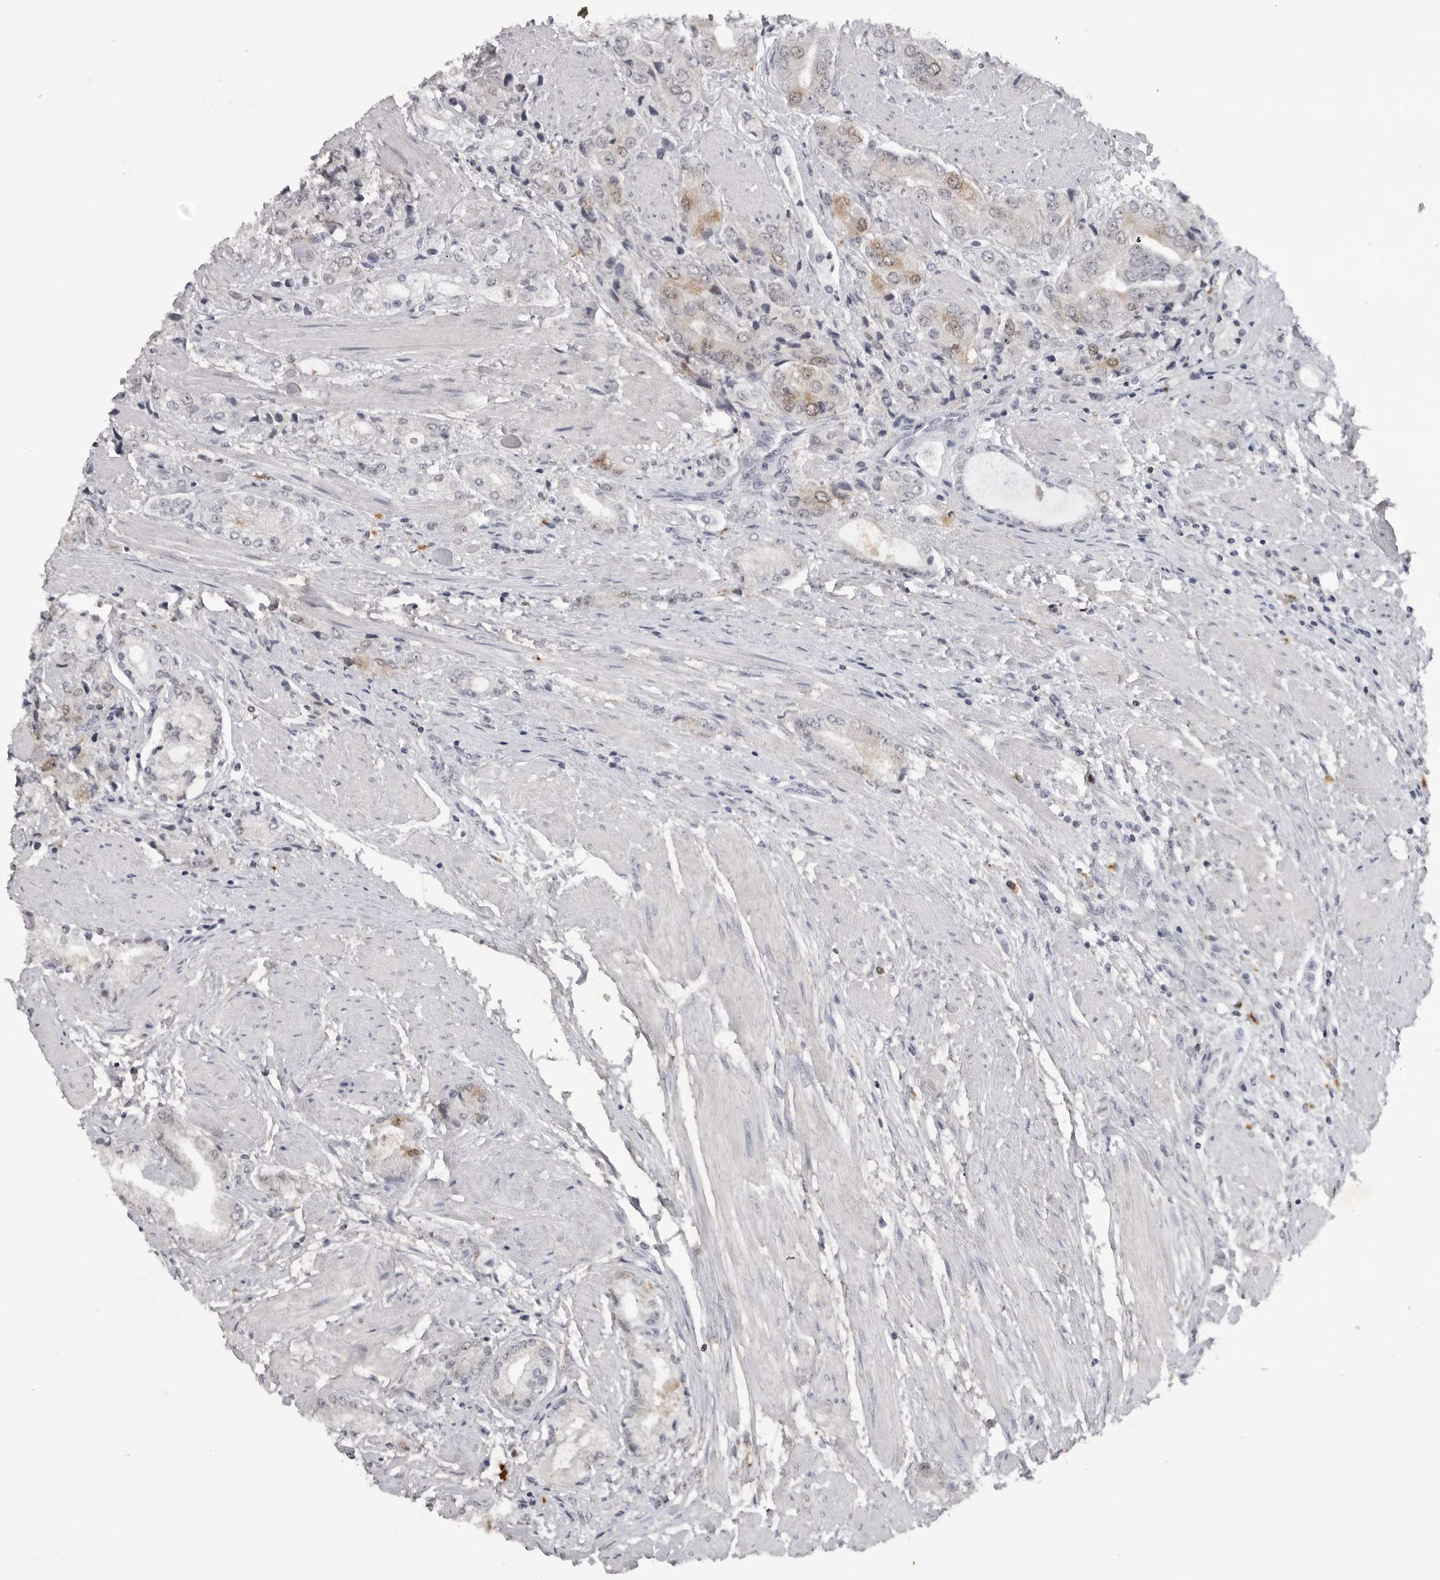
{"staining": {"intensity": "weak", "quantity": "<25%", "location": "cytoplasmic/membranous"}, "tissue": "prostate cancer", "cell_type": "Tumor cells", "image_type": "cancer", "snomed": [{"axis": "morphology", "description": "Adenocarcinoma, High grade"}, {"axis": "topography", "description": "Prostate"}], "caption": "Immunohistochemistry image of neoplastic tissue: prostate adenocarcinoma (high-grade) stained with DAB (3,3'-diaminobenzidine) displays no significant protein positivity in tumor cells. (DAB immunohistochemistry visualized using brightfield microscopy, high magnification).", "gene": "RRM1", "patient": {"sex": "male", "age": 50}}